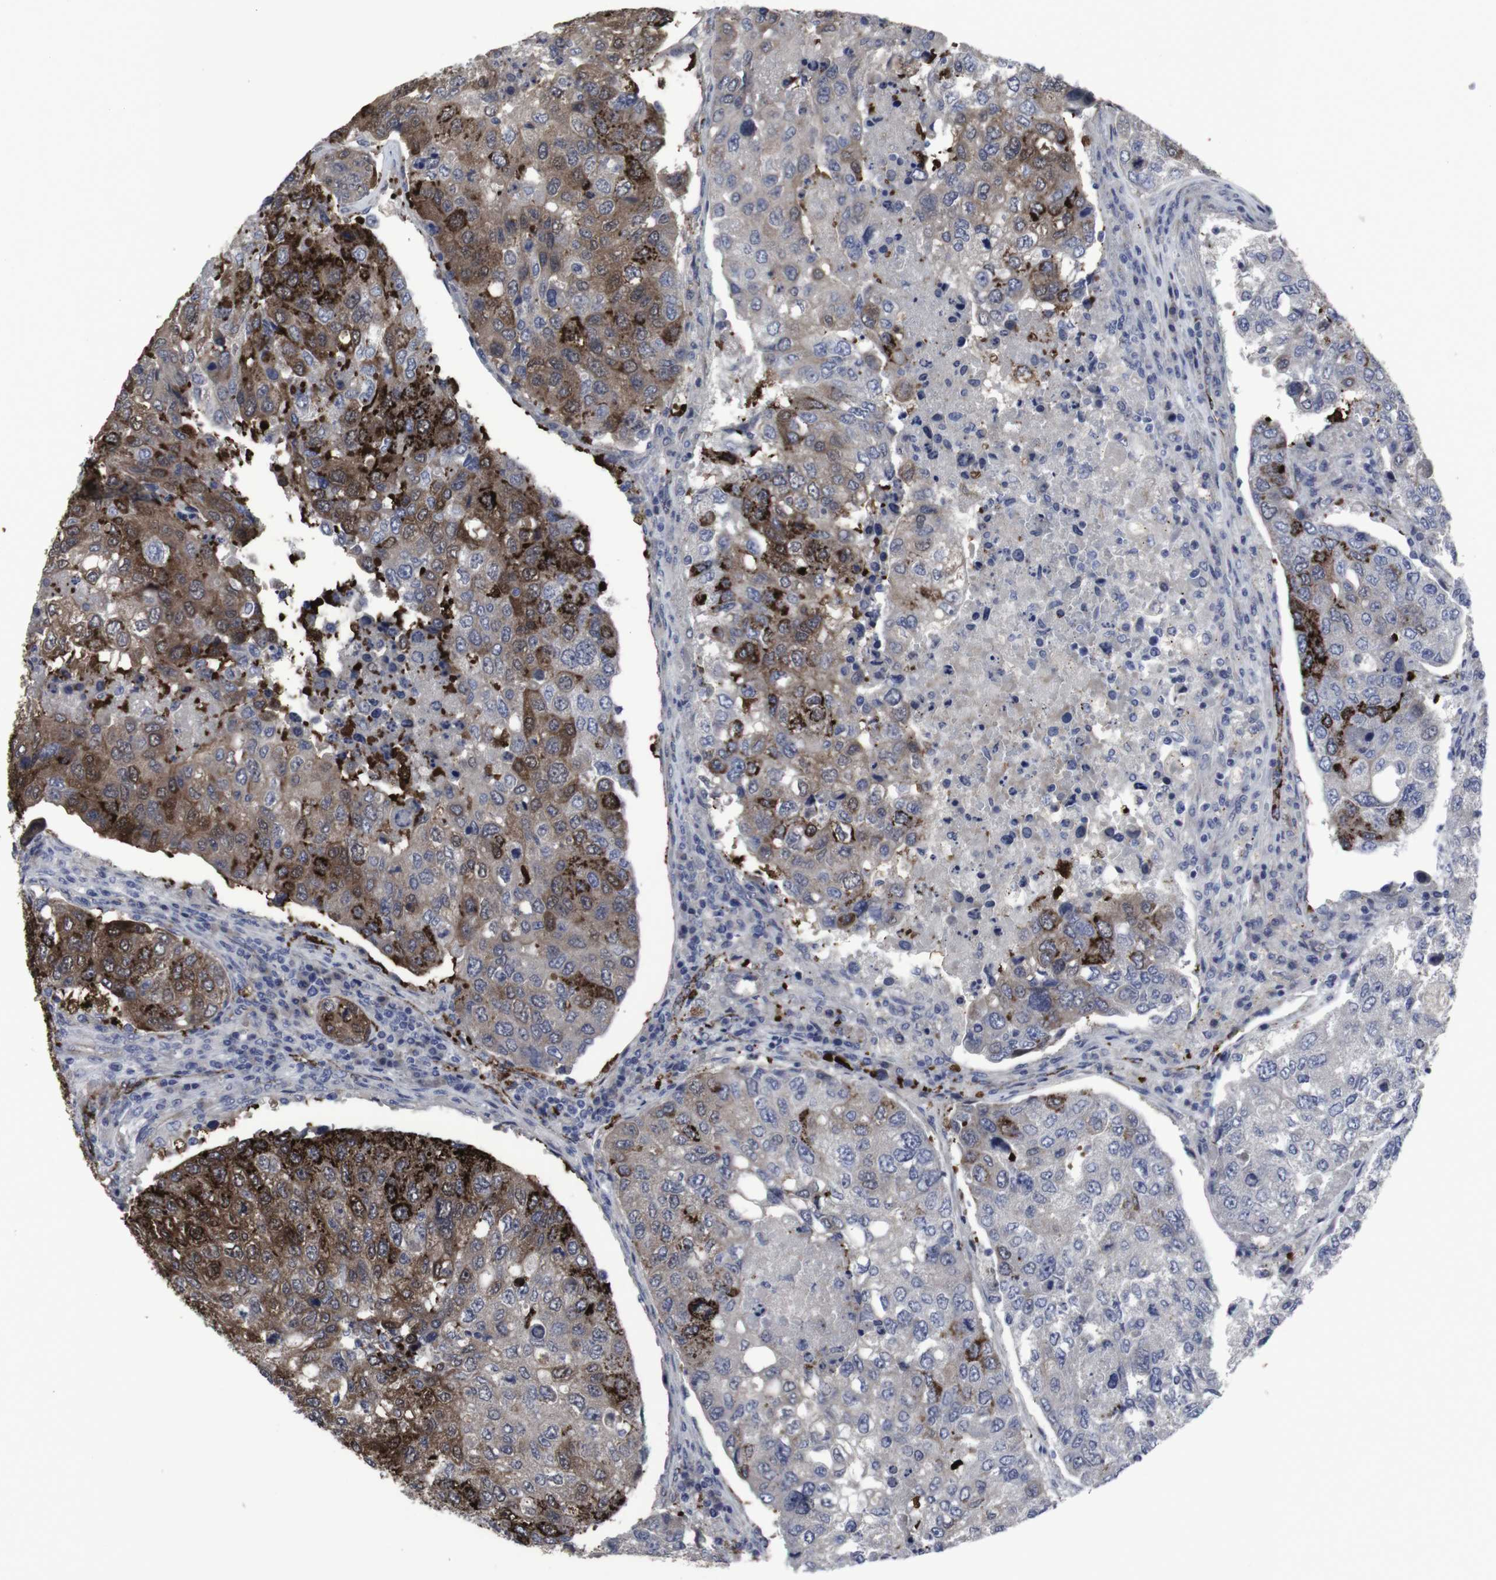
{"staining": {"intensity": "strong", "quantity": "25%-75%", "location": "cytoplasmic/membranous"}, "tissue": "urothelial cancer", "cell_type": "Tumor cells", "image_type": "cancer", "snomed": [{"axis": "morphology", "description": "Urothelial carcinoma, High grade"}, {"axis": "topography", "description": "Lymph node"}, {"axis": "topography", "description": "Urinary bladder"}], "caption": "Immunohistochemistry (IHC) histopathology image of neoplastic tissue: human urothelial cancer stained using immunohistochemistry reveals high levels of strong protein expression localized specifically in the cytoplasmic/membranous of tumor cells, appearing as a cytoplasmic/membranous brown color.", "gene": "SNCG", "patient": {"sex": "male", "age": 51}}